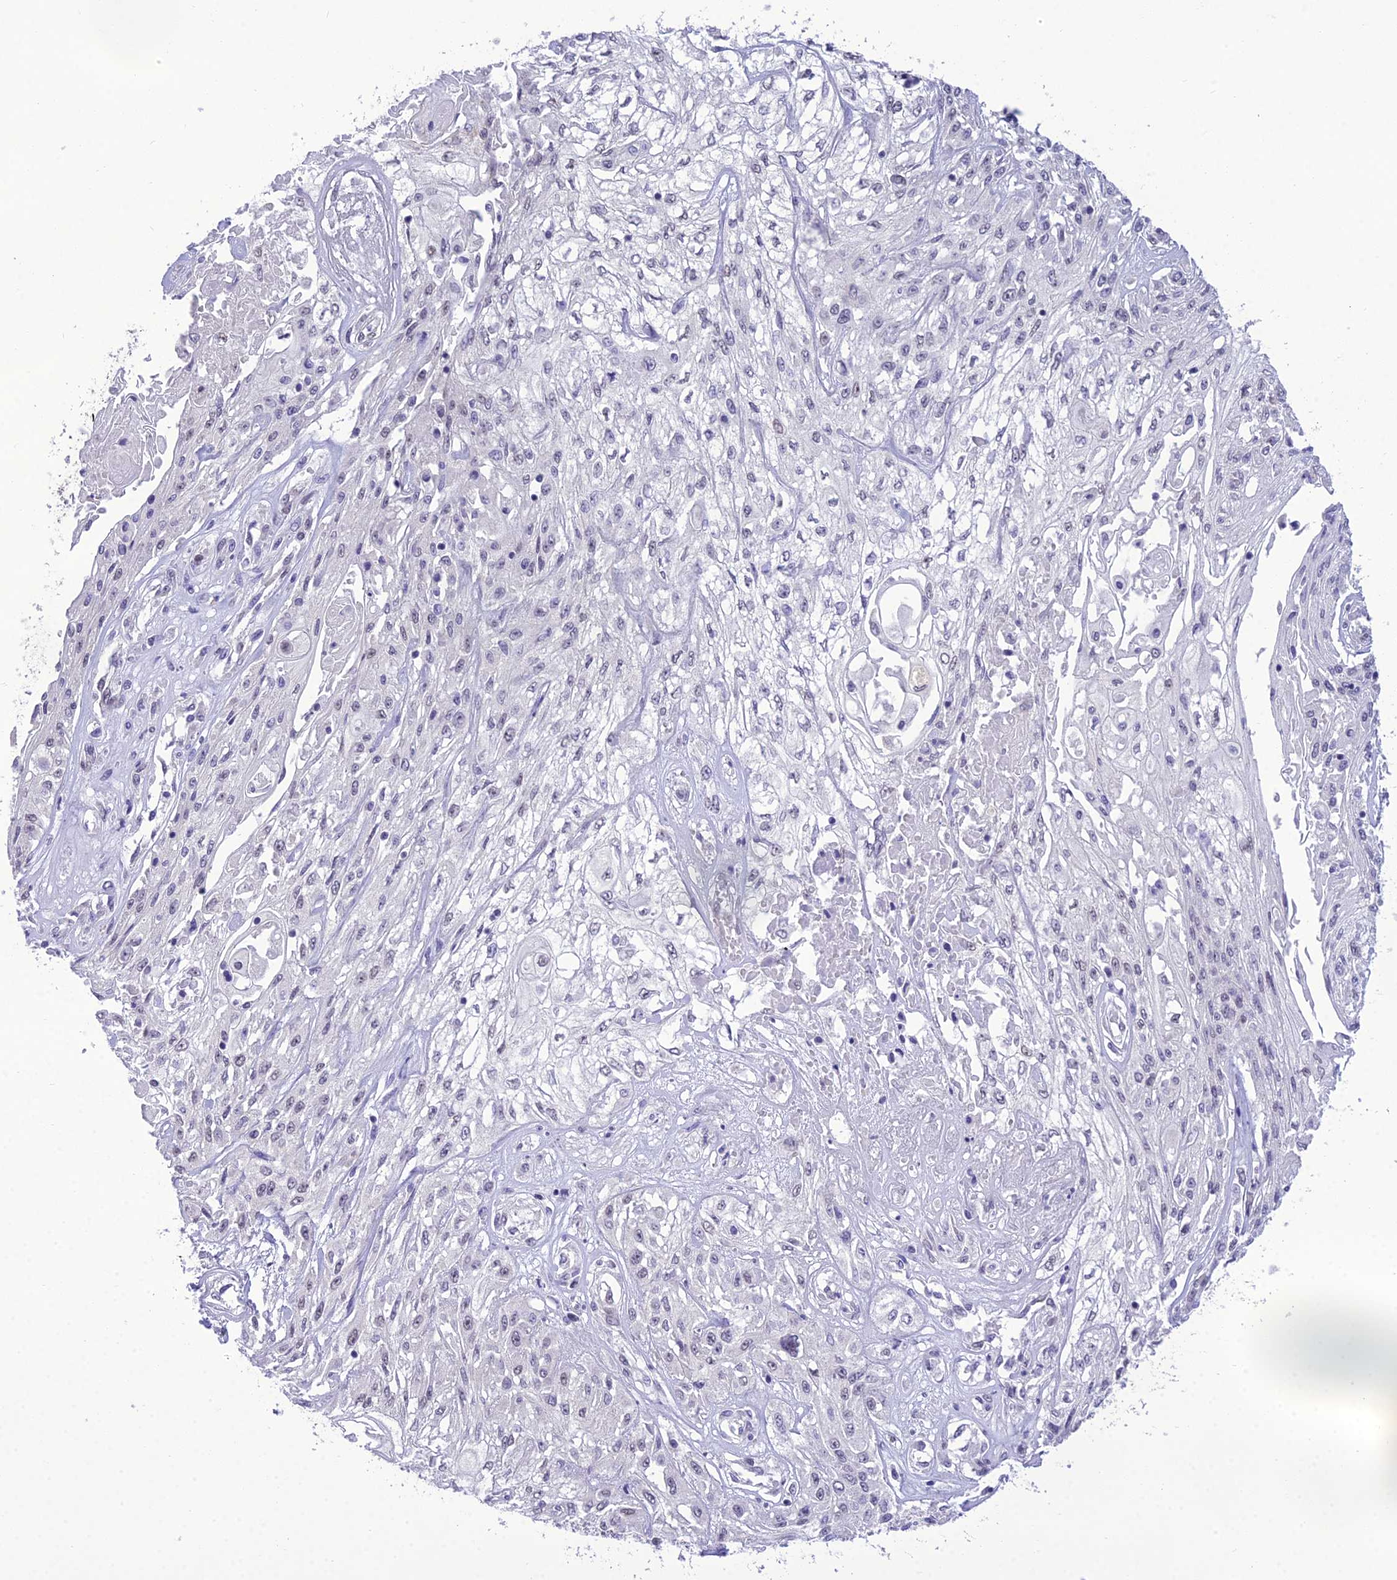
{"staining": {"intensity": "negative", "quantity": "none", "location": "none"}, "tissue": "skin cancer", "cell_type": "Tumor cells", "image_type": "cancer", "snomed": [{"axis": "morphology", "description": "Squamous cell carcinoma, NOS"}, {"axis": "morphology", "description": "Squamous cell carcinoma, metastatic, NOS"}, {"axis": "topography", "description": "Skin"}, {"axis": "topography", "description": "Lymph node"}], "caption": "Immunohistochemistry of human skin cancer reveals no expression in tumor cells.", "gene": "SH3RF3", "patient": {"sex": "male", "age": 75}}